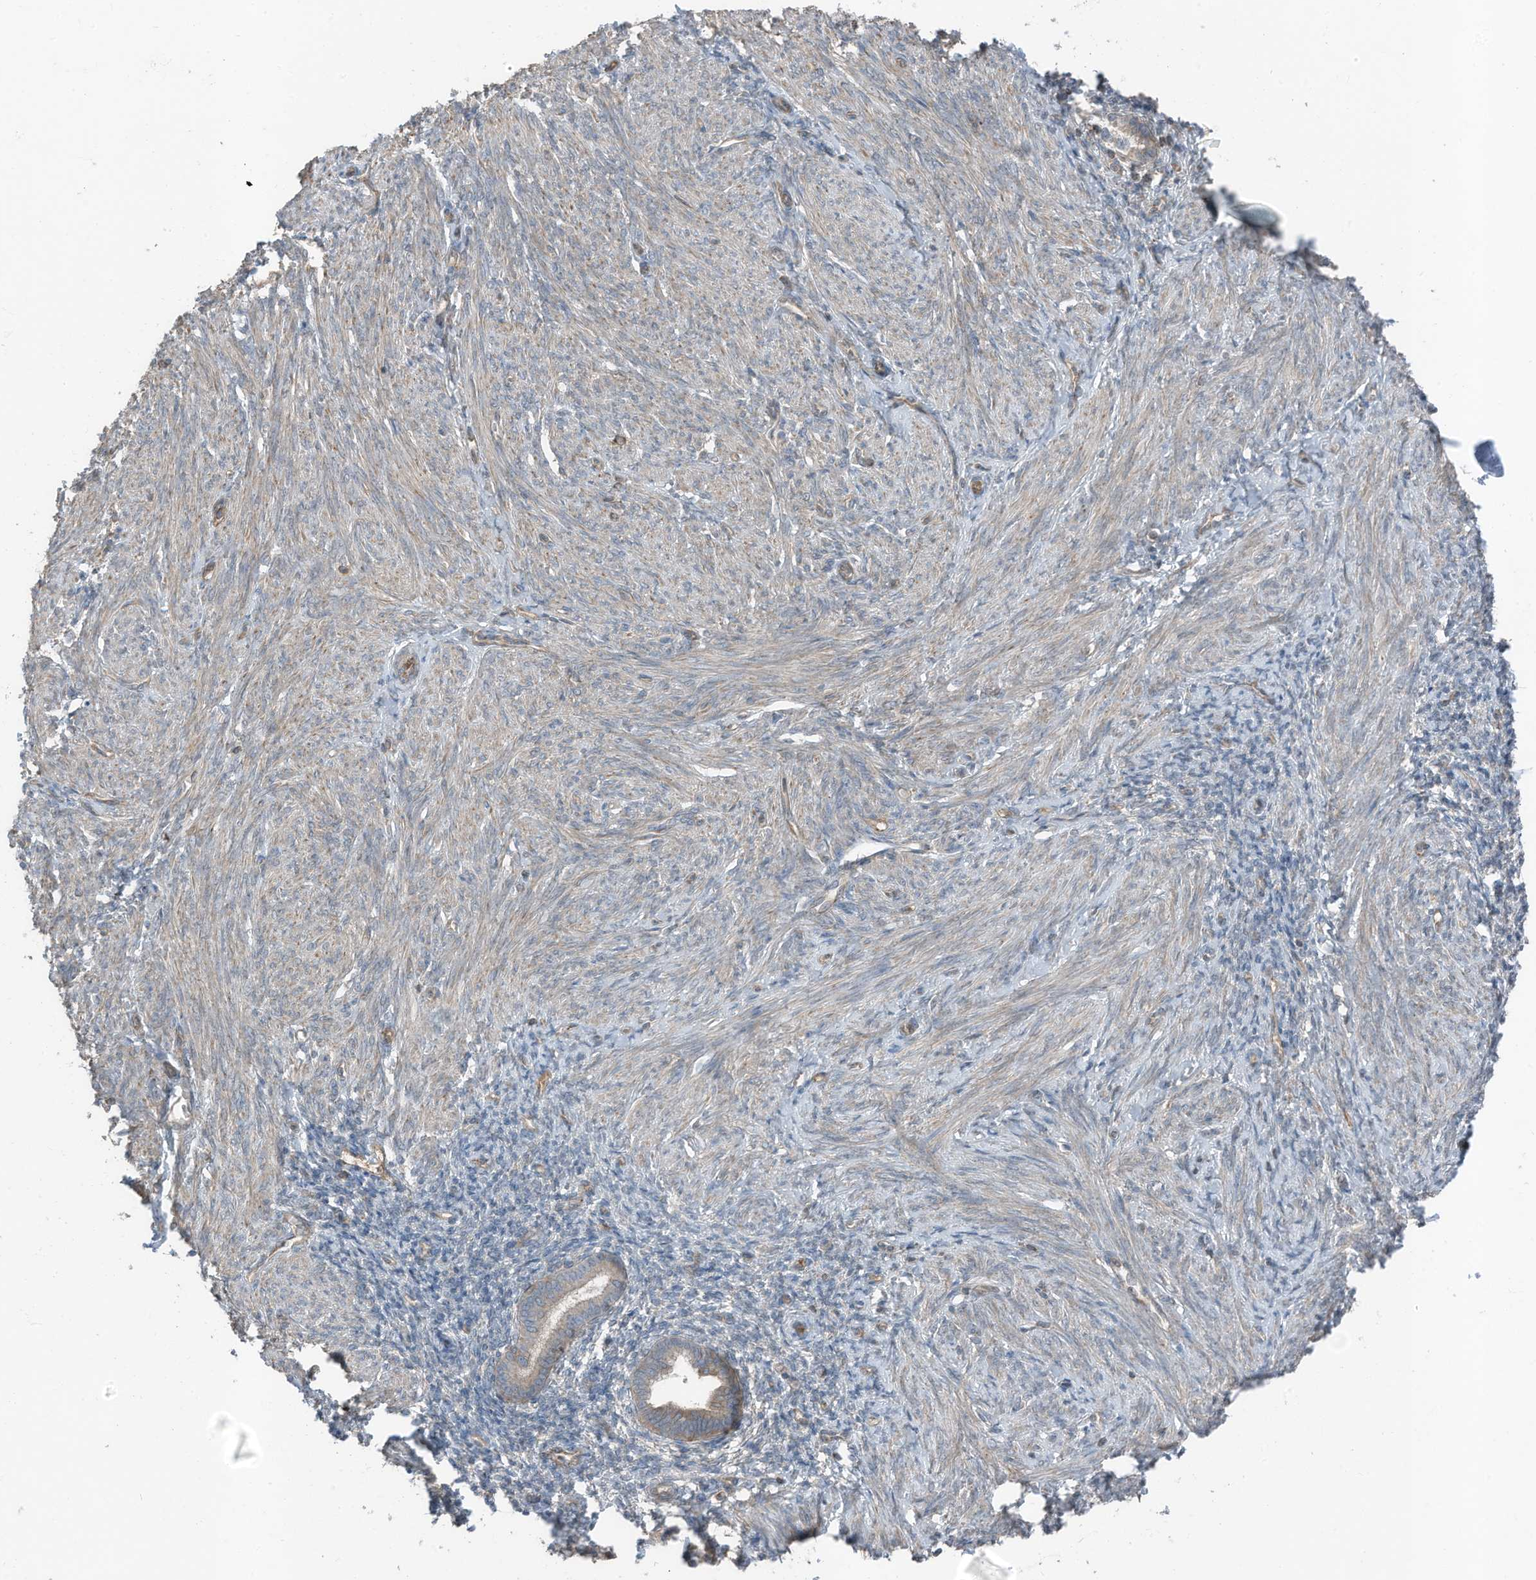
{"staining": {"intensity": "weak", "quantity": "<25%", "location": "cytoplasmic/membranous"}, "tissue": "endometrium", "cell_type": "Cells in endometrial stroma", "image_type": "normal", "snomed": [{"axis": "morphology", "description": "Normal tissue, NOS"}, {"axis": "topography", "description": "Endometrium"}], "caption": "Immunohistochemistry (IHC) of unremarkable endometrium displays no expression in cells in endometrial stroma.", "gene": "TXNDC9", "patient": {"sex": "female", "age": 77}}